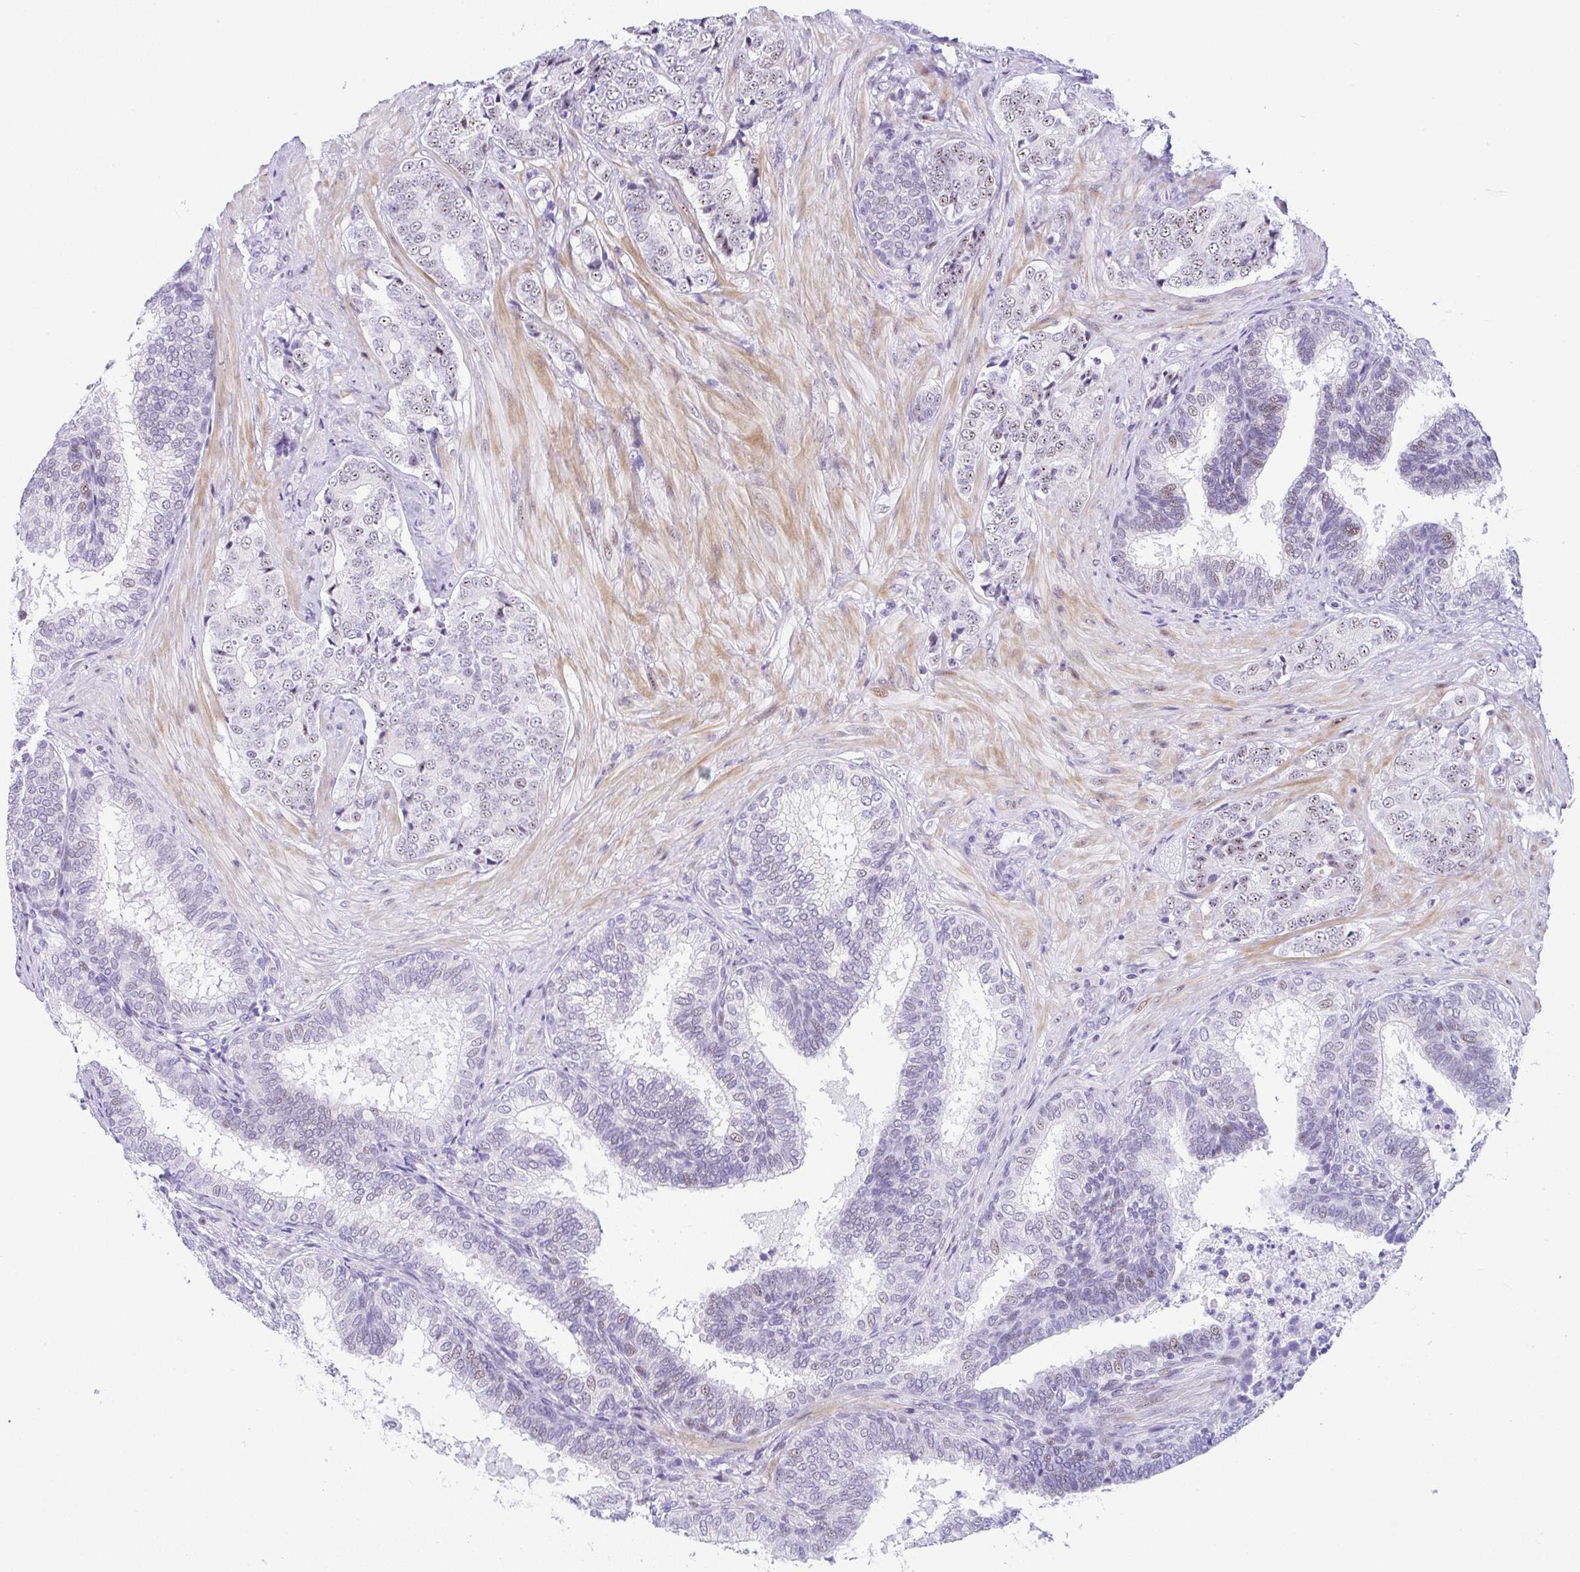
{"staining": {"intensity": "weak", "quantity": "25%-75%", "location": "nuclear"}, "tissue": "prostate cancer", "cell_type": "Tumor cells", "image_type": "cancer", "snomed": [{"axis": "morphology", "description": "Adenocarcinoma, High grade"}, {"axis": "topography", "description": "Prostate"}], "caption": "Tumor cells show low levels of weak nuclear expression in about 25%-75% of cells in prostate high-grade adenocarcinoma.", "gene": "NR1D2", "patient": {"sex": "male", "age": 62}}